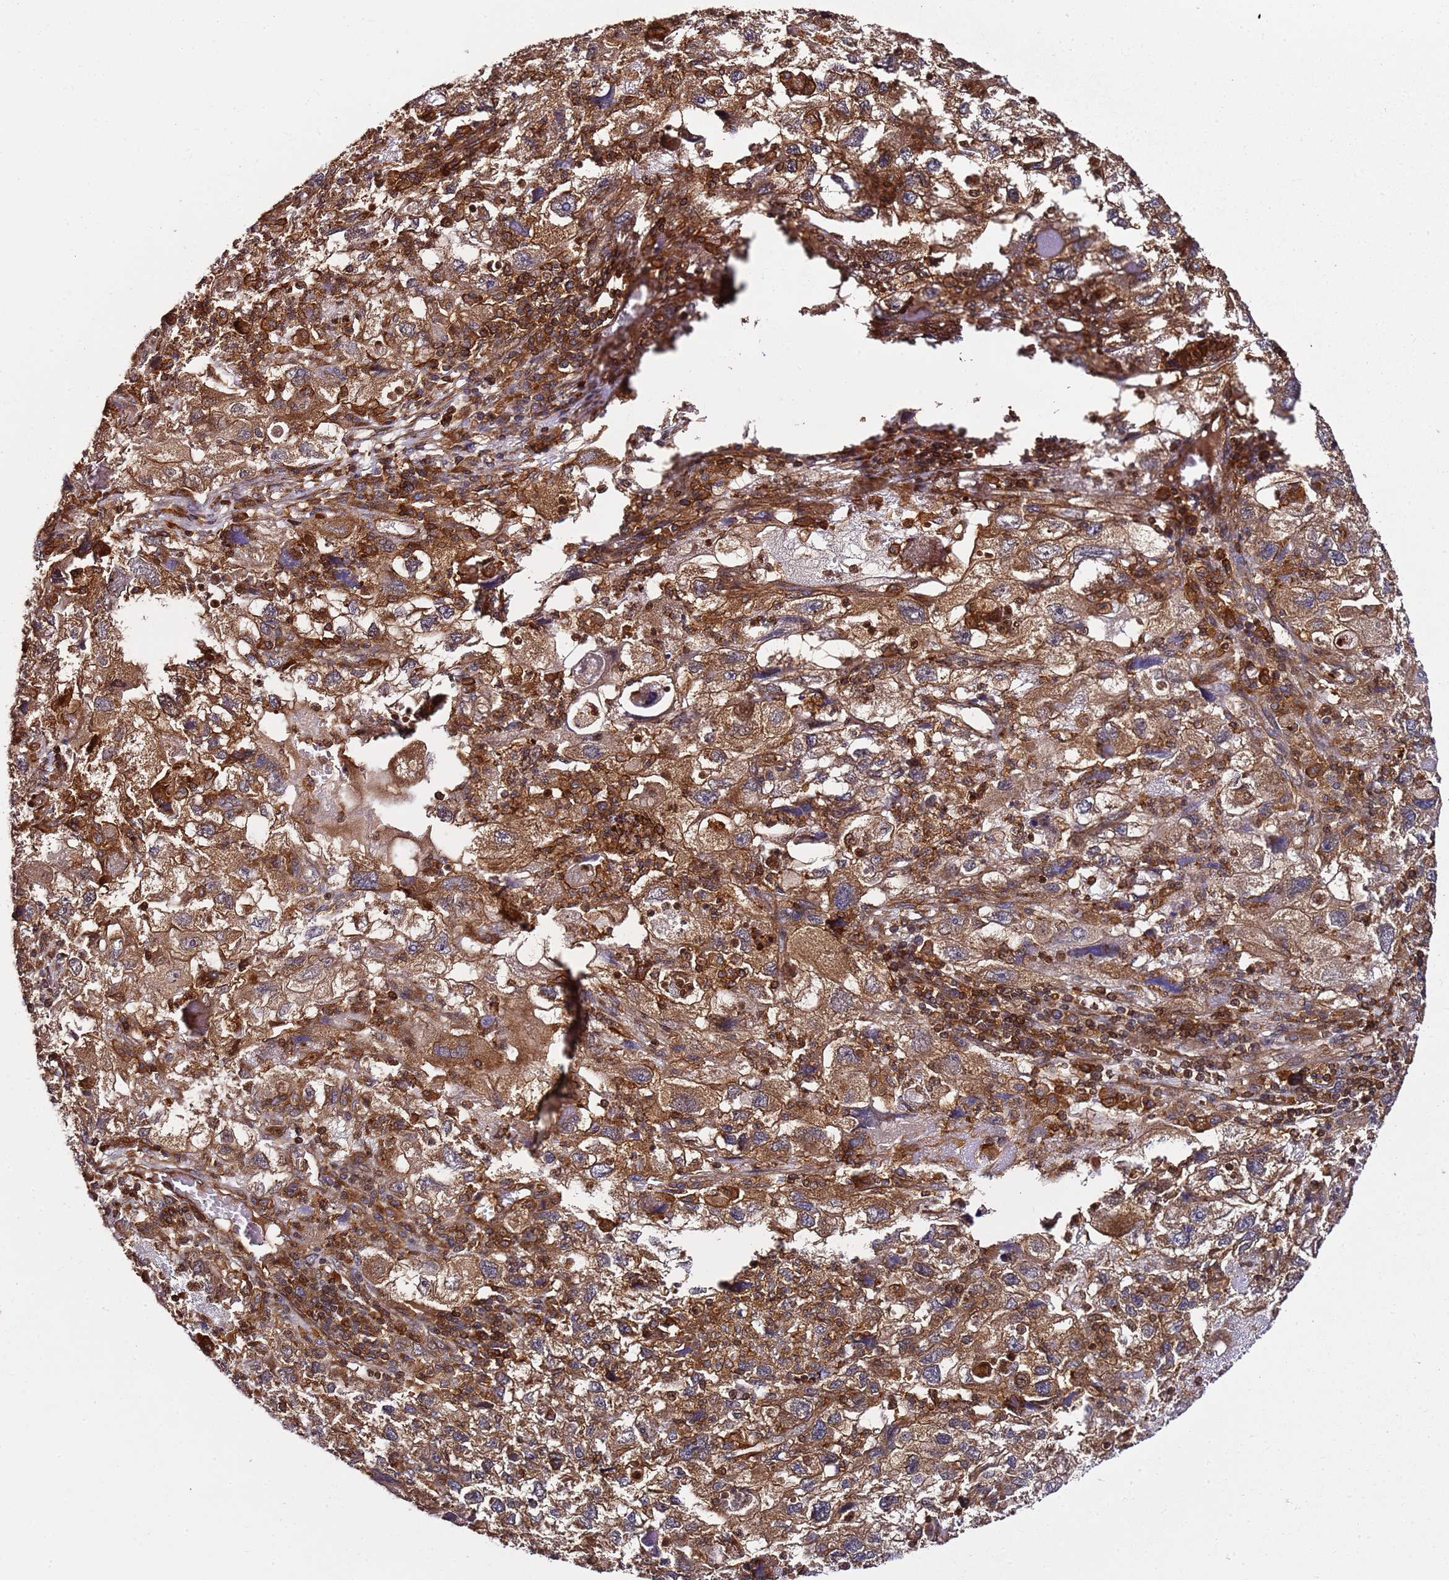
{"staining": {"intensity": "moderate", "quantity": ">75%", "location": "cytoplasmic/membranous"}, "tissue": "endometrial cancer", "cell_type": "Tumor cells", "image_type": "cancer", "snomed": [{"axis": "morphology", "description": "Adenocarcinoma, NOS"}, {"axis": "topography", "description": "Endometrium"}], "caption": "Human endometrial cancer stained with a protein marker shows moderate staining in tumor cells.", "gene": "PRMT7", "patient": {"sex": "female", "age": 49}}